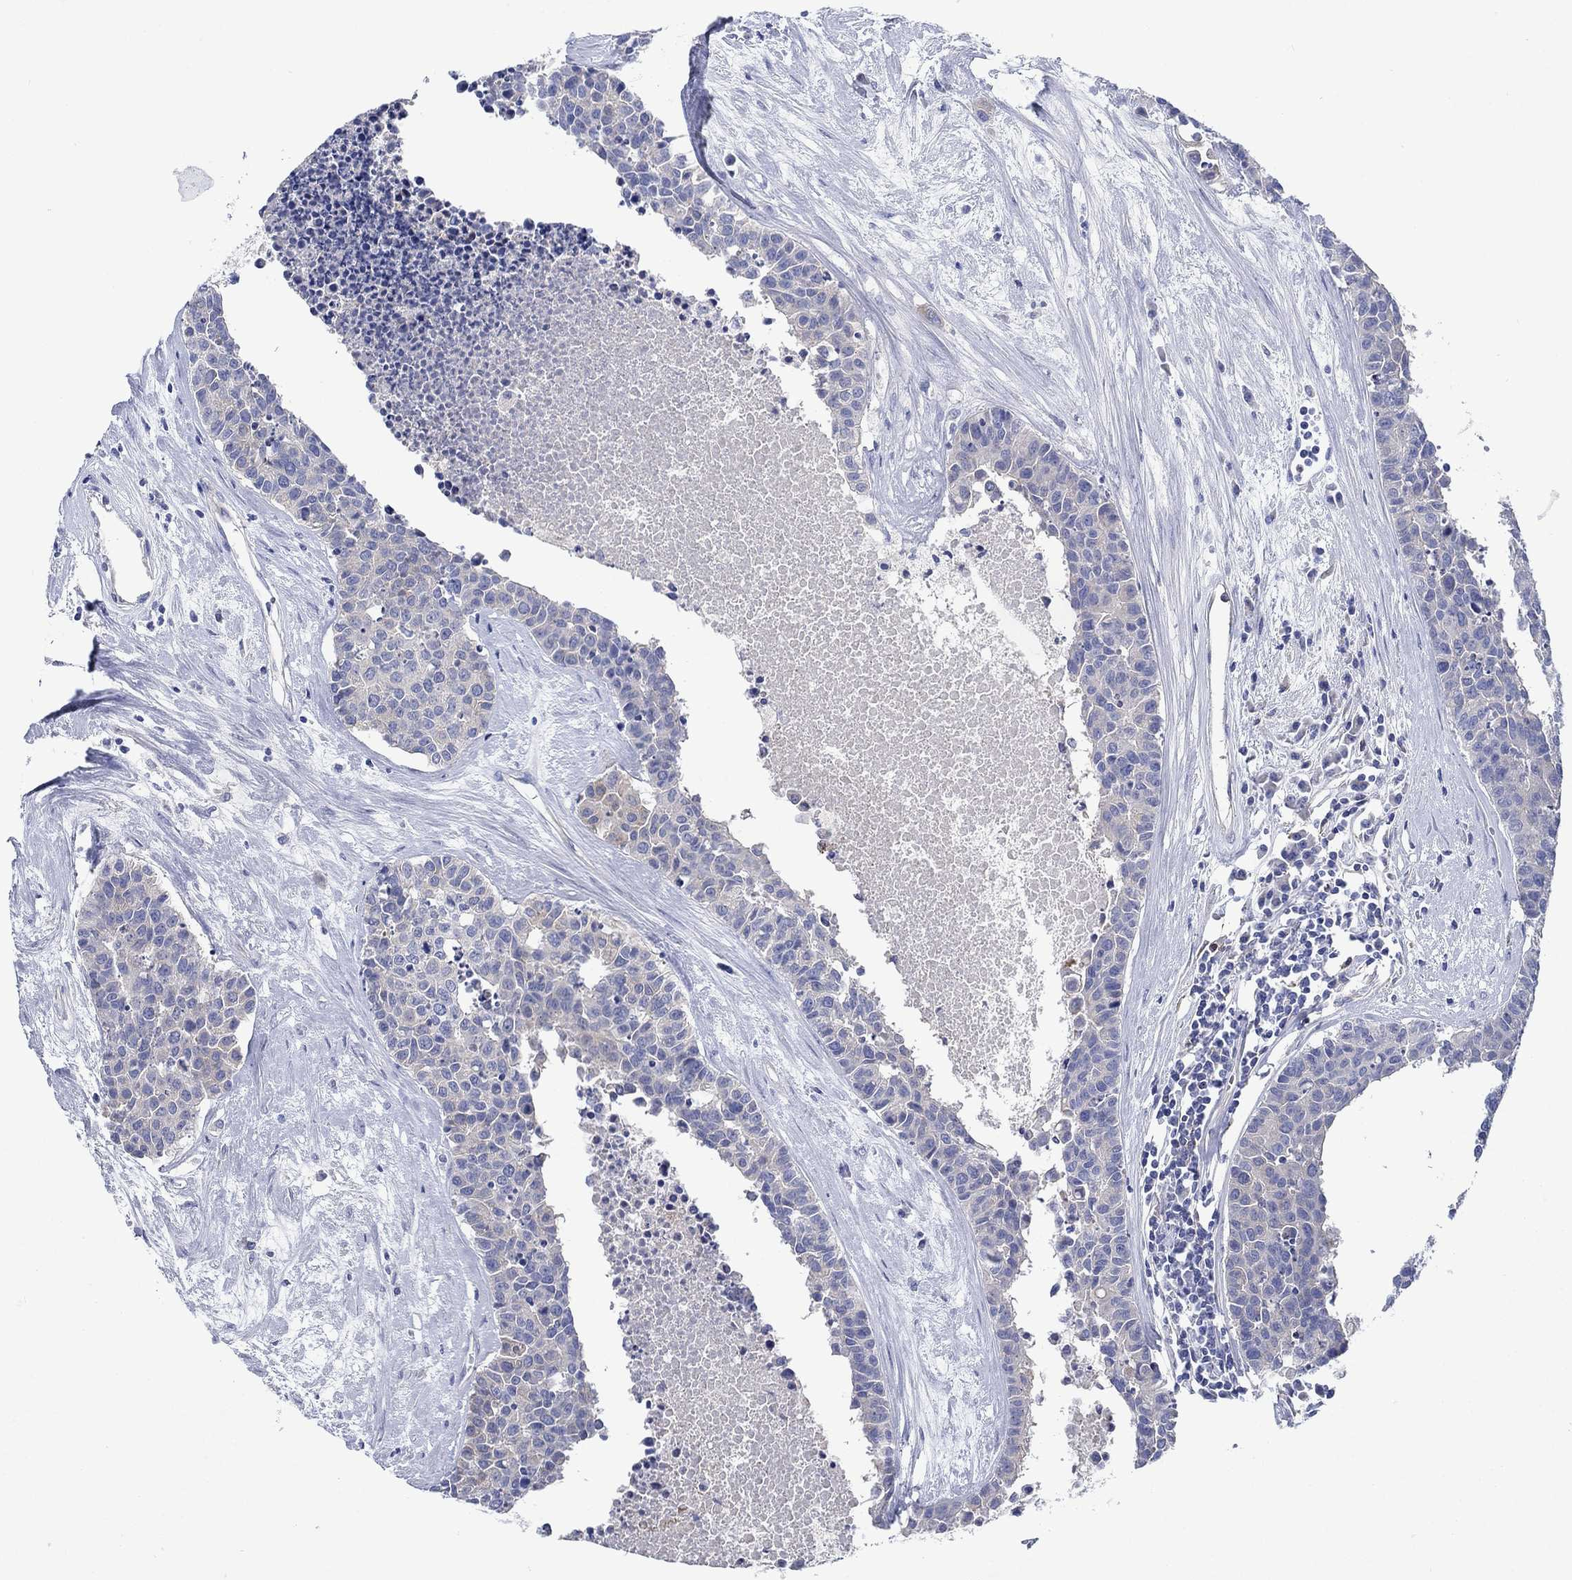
{"staining": {"intensity": "negative", "quantity": "none", "location": "none"}, "tissue": "carcinoid", "cell_type": "Tumor cells", "image_type": "cancer", "snomed": [{"axis": "morphology", "description": "Carcinoid, malignant, NOS"}, {"axis": "topography", "description": "Colon"}], "caption": "Protein analysis of malignant carcinoid demonstrates no significant positivity in tumor cells.", "gene": "TRIM16", "patient": {"sex": "male", "age": 81}}